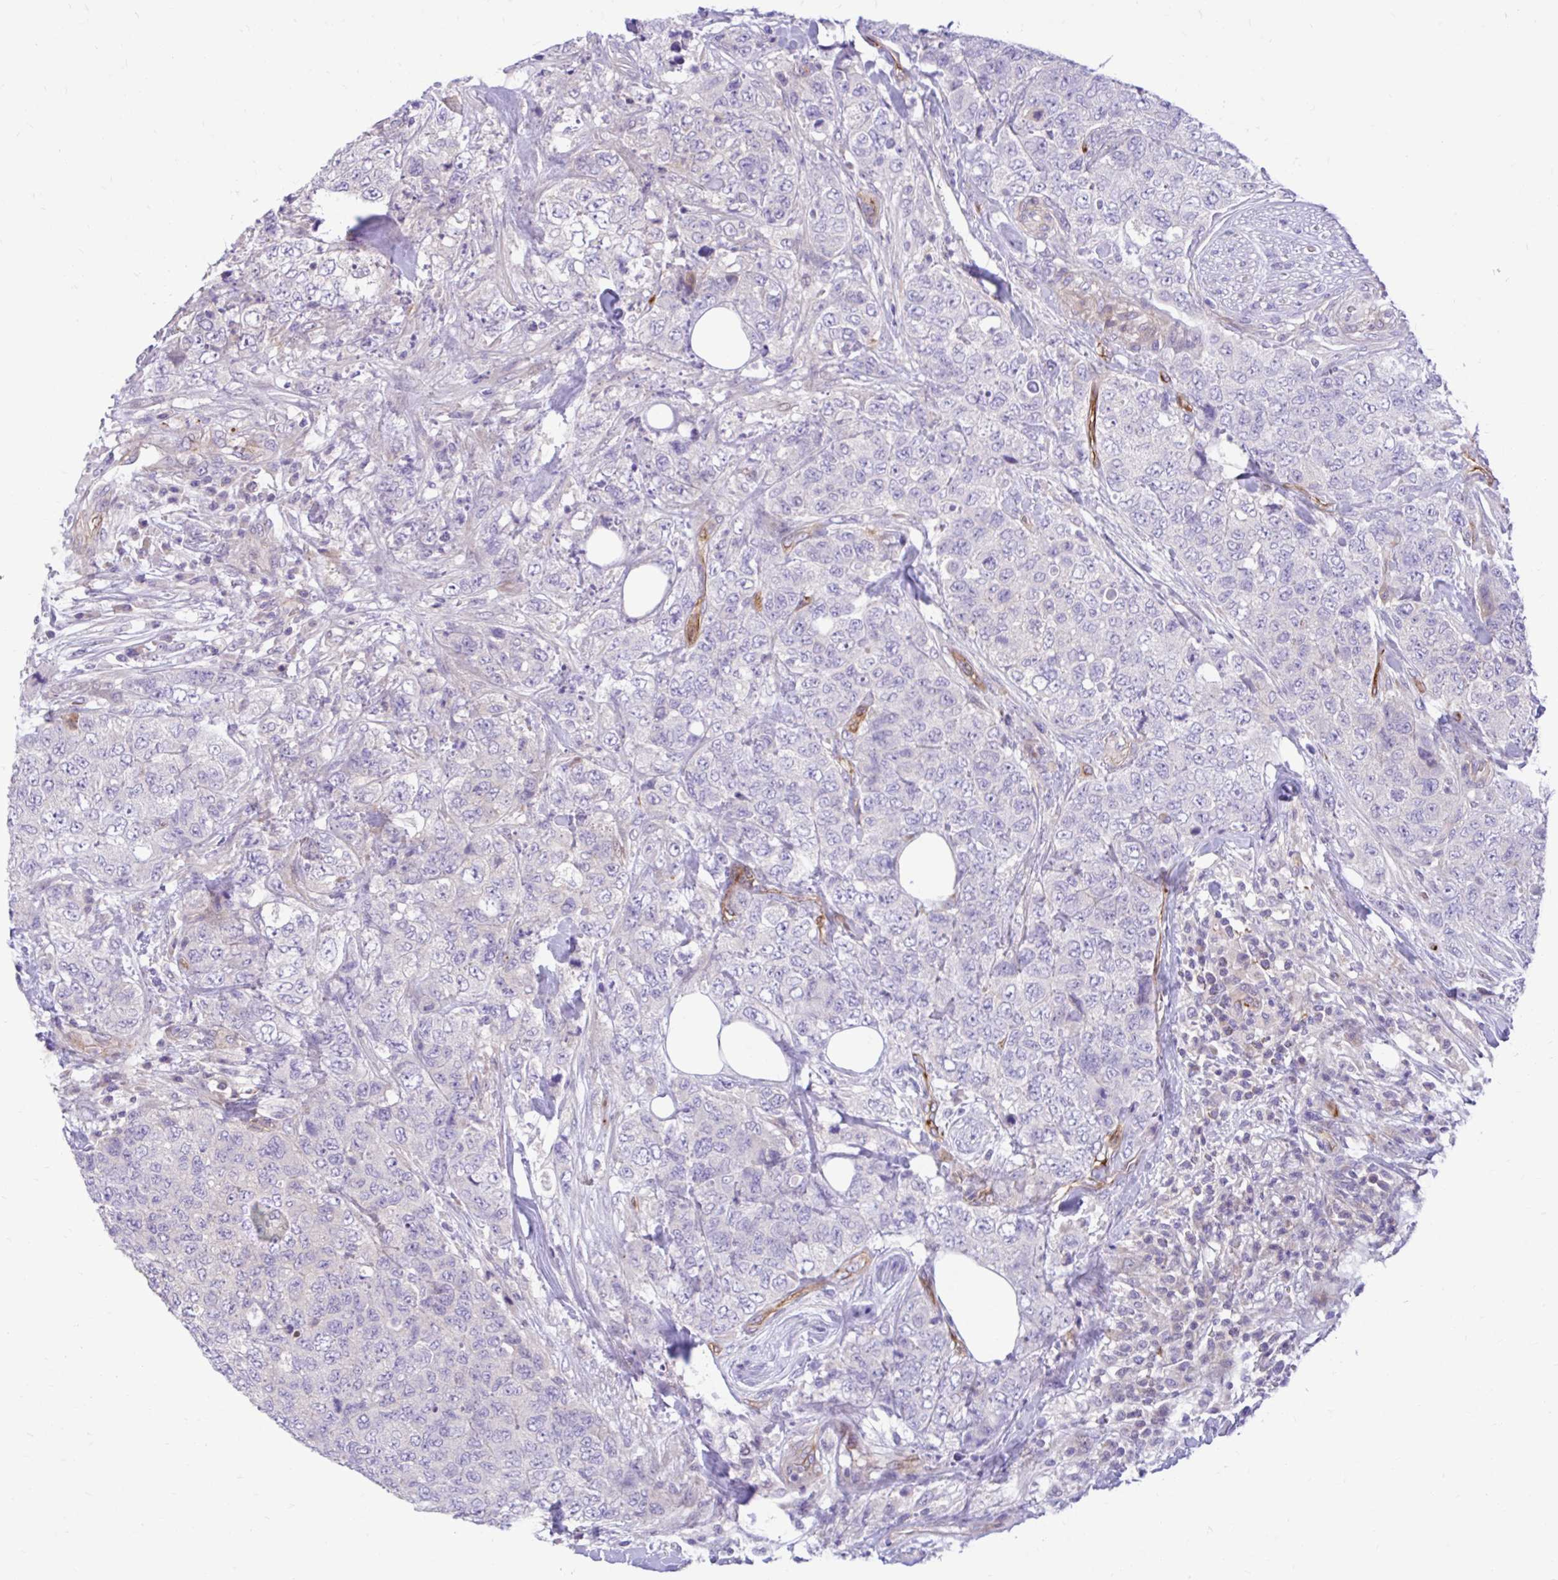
{"staining": {"intensity": "negative", "quantity": "none", "location": "none"}, "tissue": "urothelial cancer", "cell_type": "Tumor cells", "image_type": "cancer", "snomed": [{"axis": "morphology", "description": "Urothelial carcinoma, High grade"}, {"axis": "topography", "description": "Urinary bladder"}], "caption": "This photomicrograph is of urothelial carcinoma (high-grade) stained with IHC to label a protein in brown with the nuclei are counter-stained blue. There is no expression in tumor cells.", "gene": "ESPNL", "patient": {"sex": "female", "age": 78}}